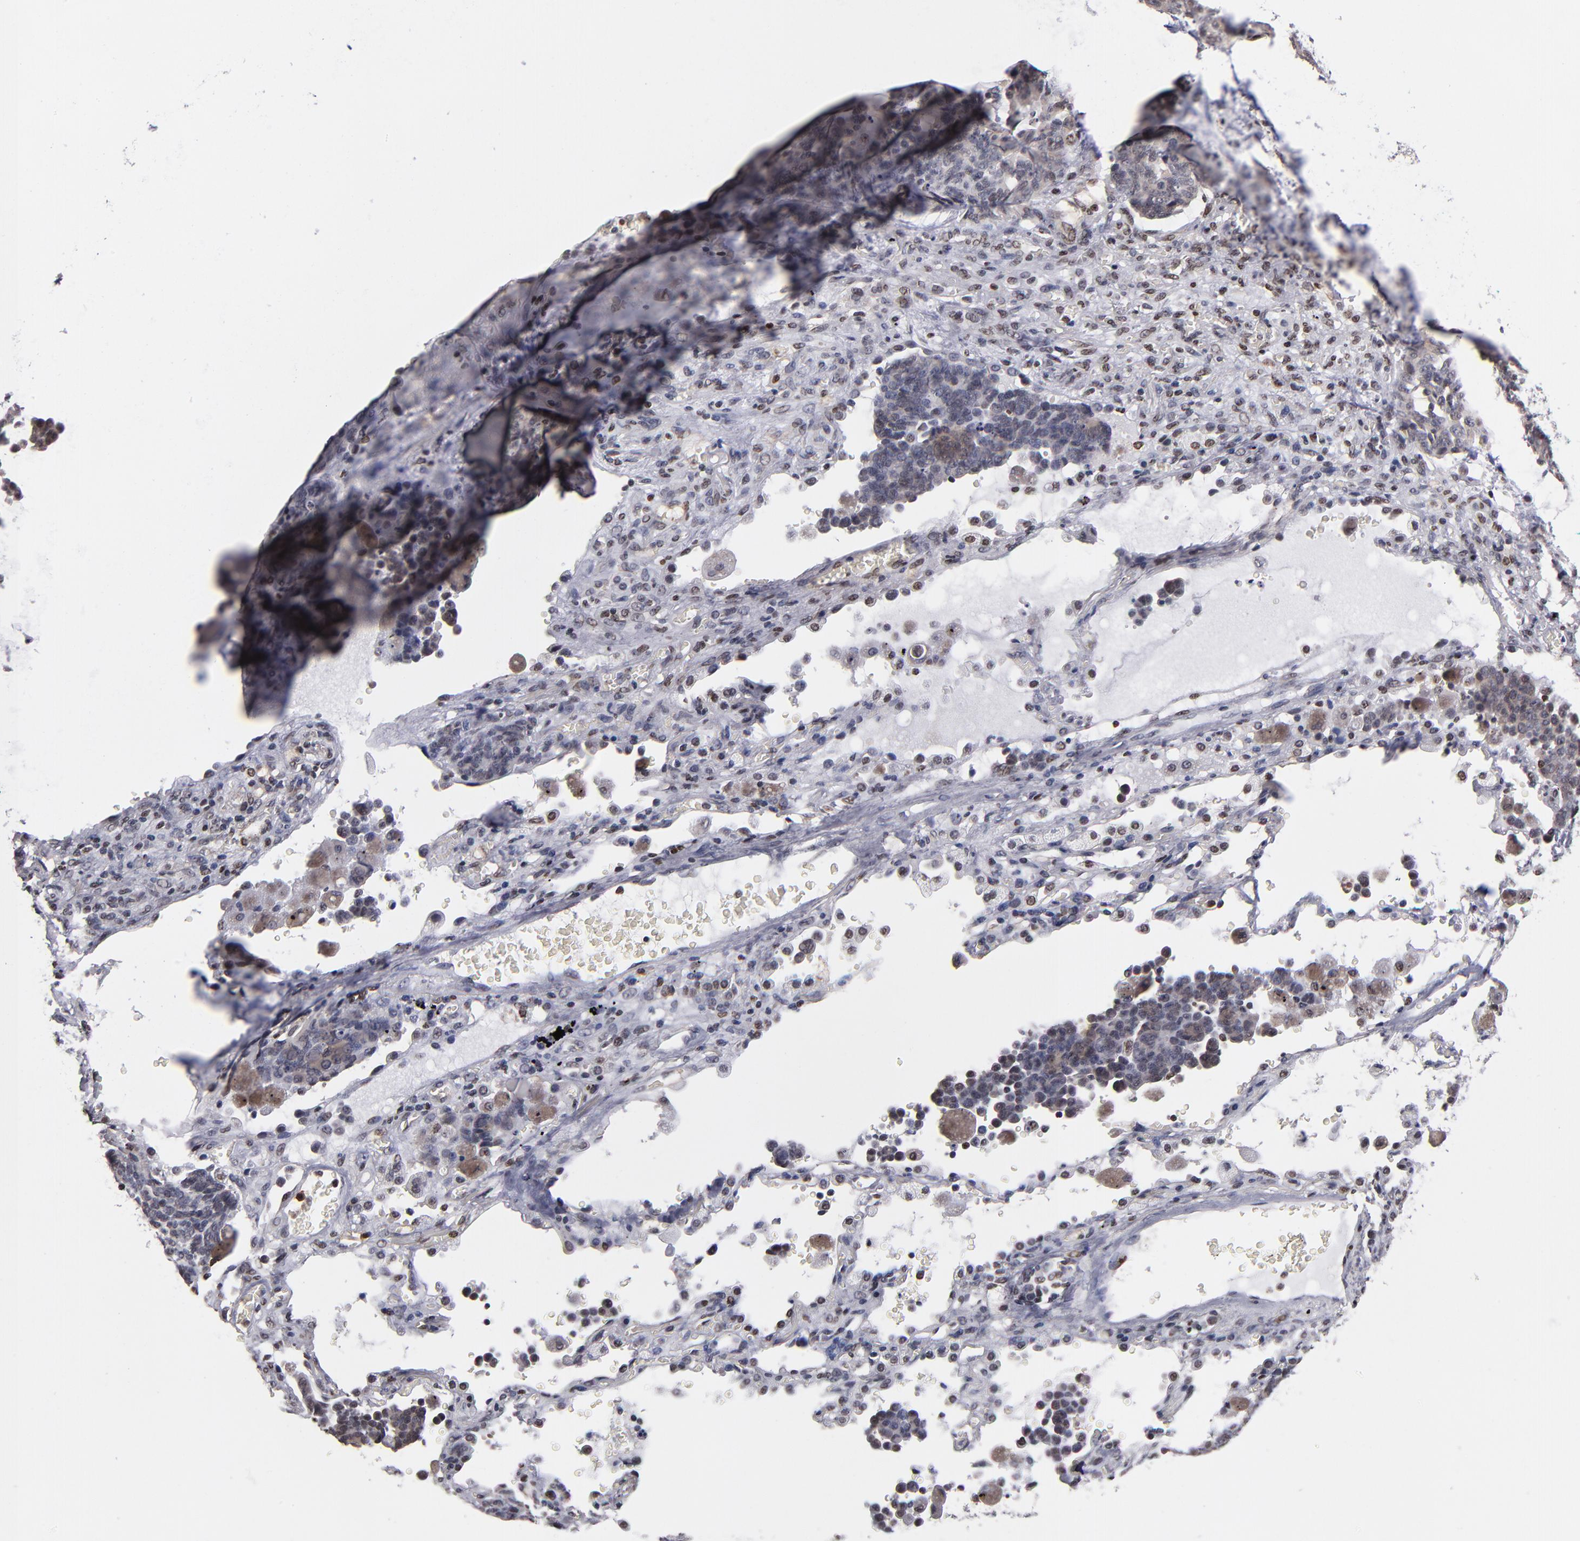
{"staining": {"intensity": "negative", "quantity": "none", "location": "none"}, "tissue": "lung cancer", "cell_type": "Tumor cells", "image_type": "cancer", "snomed": [{"axis": "morphology", "description": "Neoplasm, malignant, NOS"}, {"axis": "topography", "description": "Lung"}], "caption": "Micrograph shows no protein staining in tumor cells of lung neoplasm (malignant) tissue.", "gene": "KDM6A", "patient": {"sex": "female", "age": 58}}